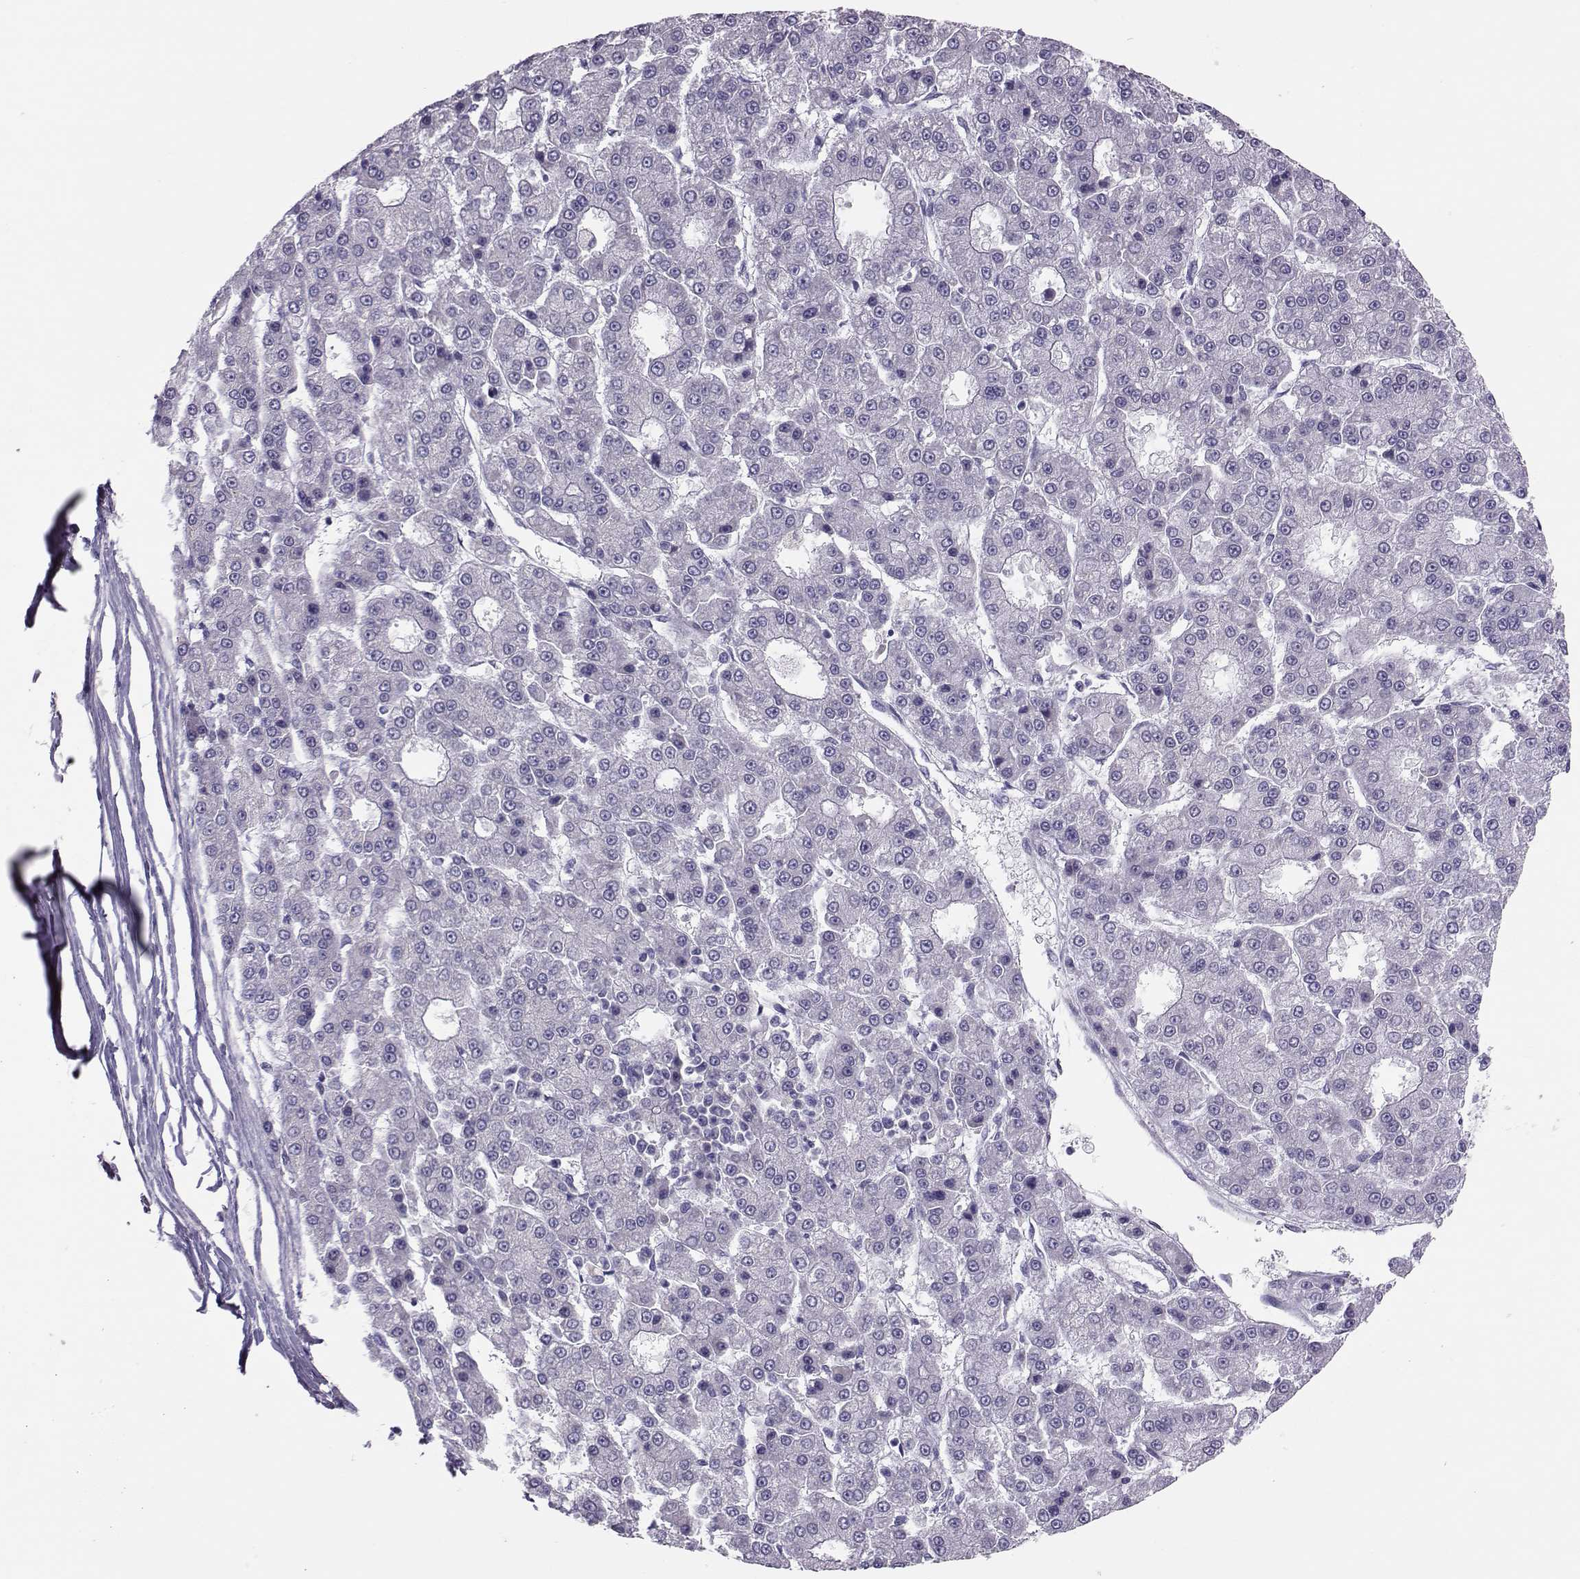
{"staining": {"intensity": "negative", "quantity": "none", "location": "none"}, "tissue": "liver cancer", "cell_type": "Tumor cells", "image_type": "cancer", "snomed": [{"axis": "morphology", "description": "Carcinoma, Hepatocellular, NOS"}, {"axis": "topography", "description": "Liver"}], "caption": "Tumor cells are negative for brown protein staining in hepatocellular carcinoma (liver).", "gene": "DNAAF1", "patient": {"sex": "male", "age": 70}}